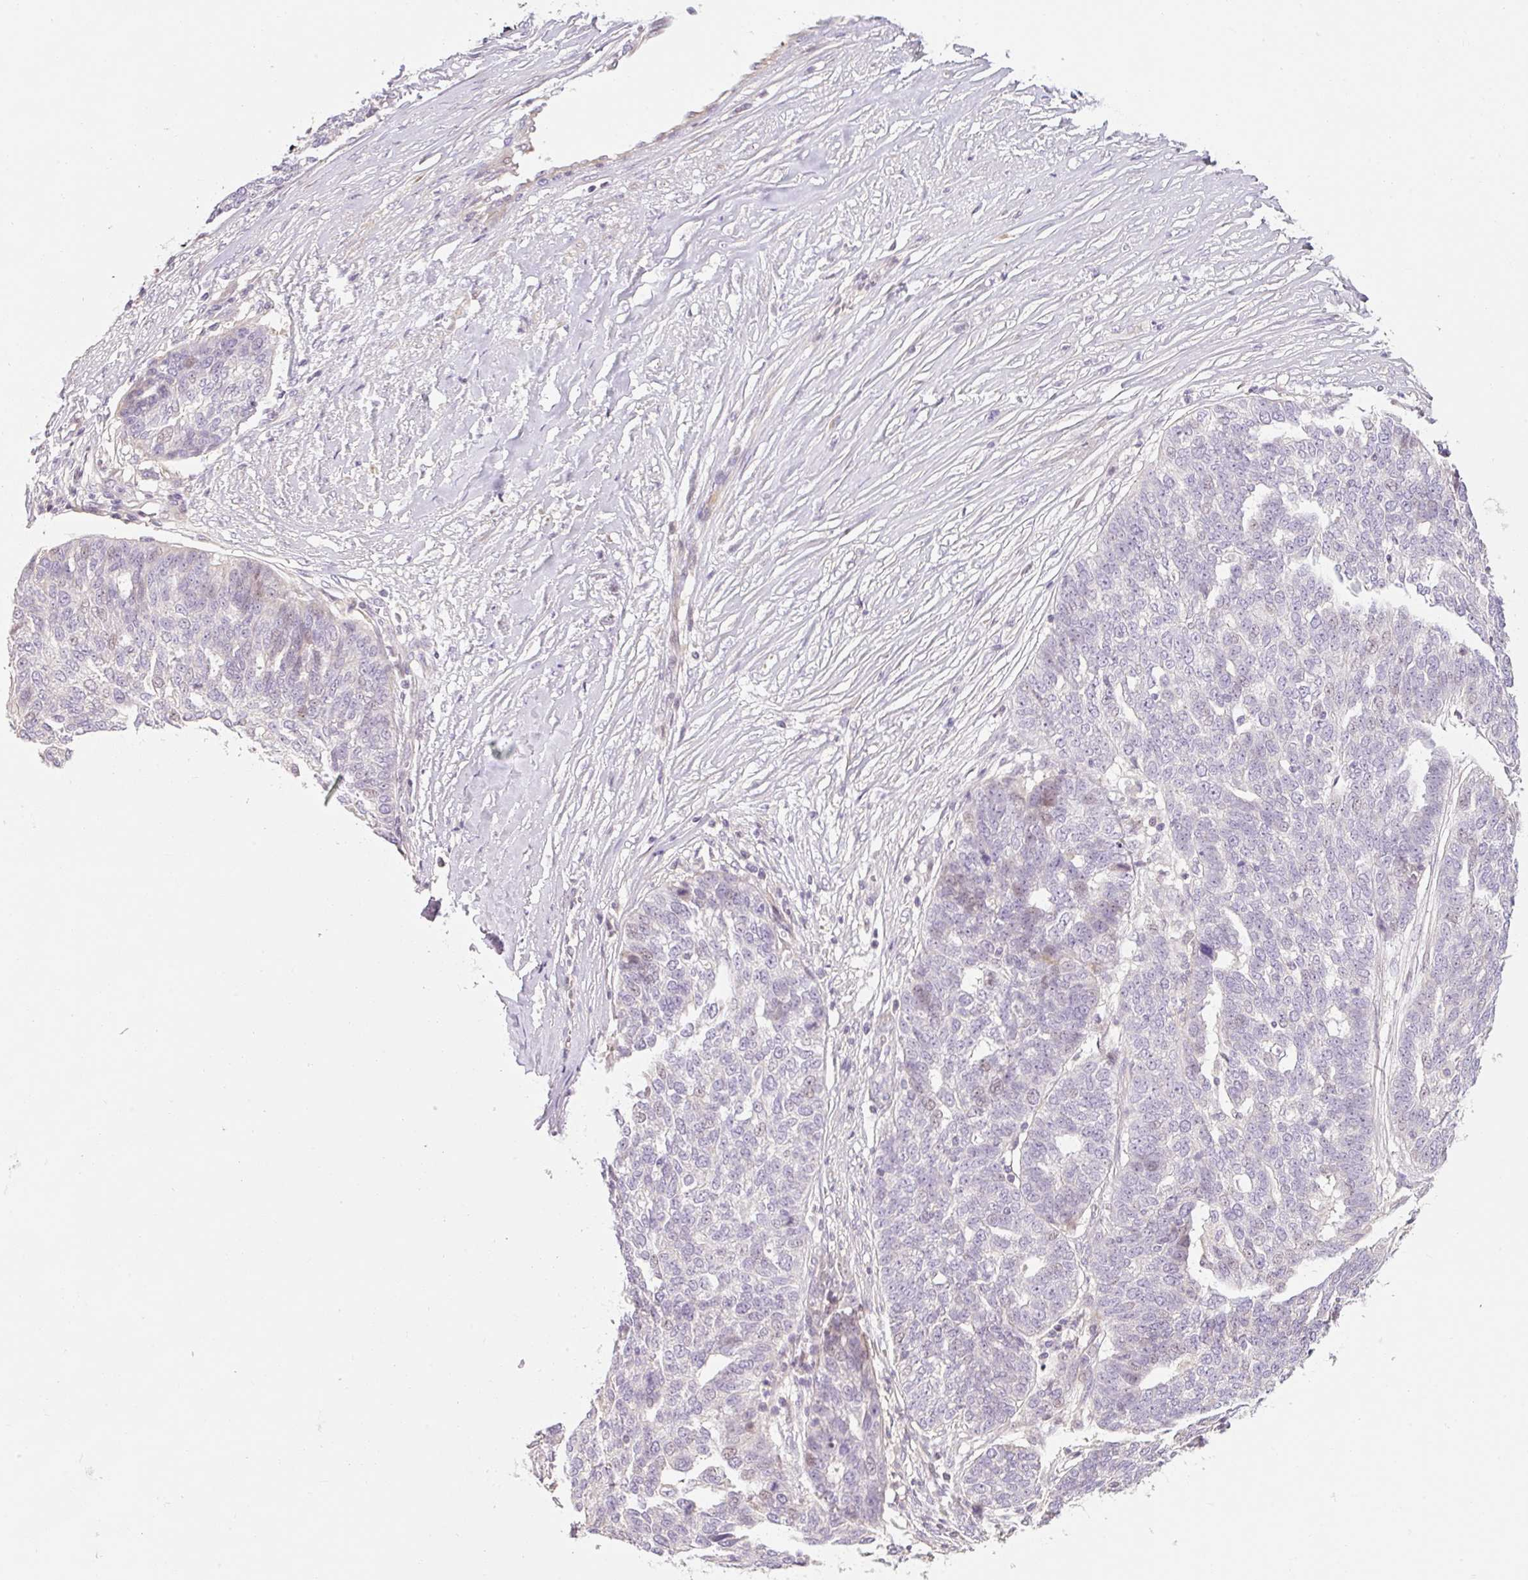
{"staining": {"intensity": "negative", "quantity": "none", "location": "none"}, "tissue": "ovarian cancer", "cell_type": "Tumor cells", "image_type": "cancer", "snomed": [{"axis": "morphology", "description": "Cystadenocarcinoma, serous, NOS"}, {"axis": "topography", "description": "Ovary"}], "caption": "Ovarian serous cystadenocarcinoma stained for a protein using immunohistochemistry (IHC) demonstrates no staining tumor cells.", "gene": "ZNF552", "patient": {"sex": "female", "age": 59}}